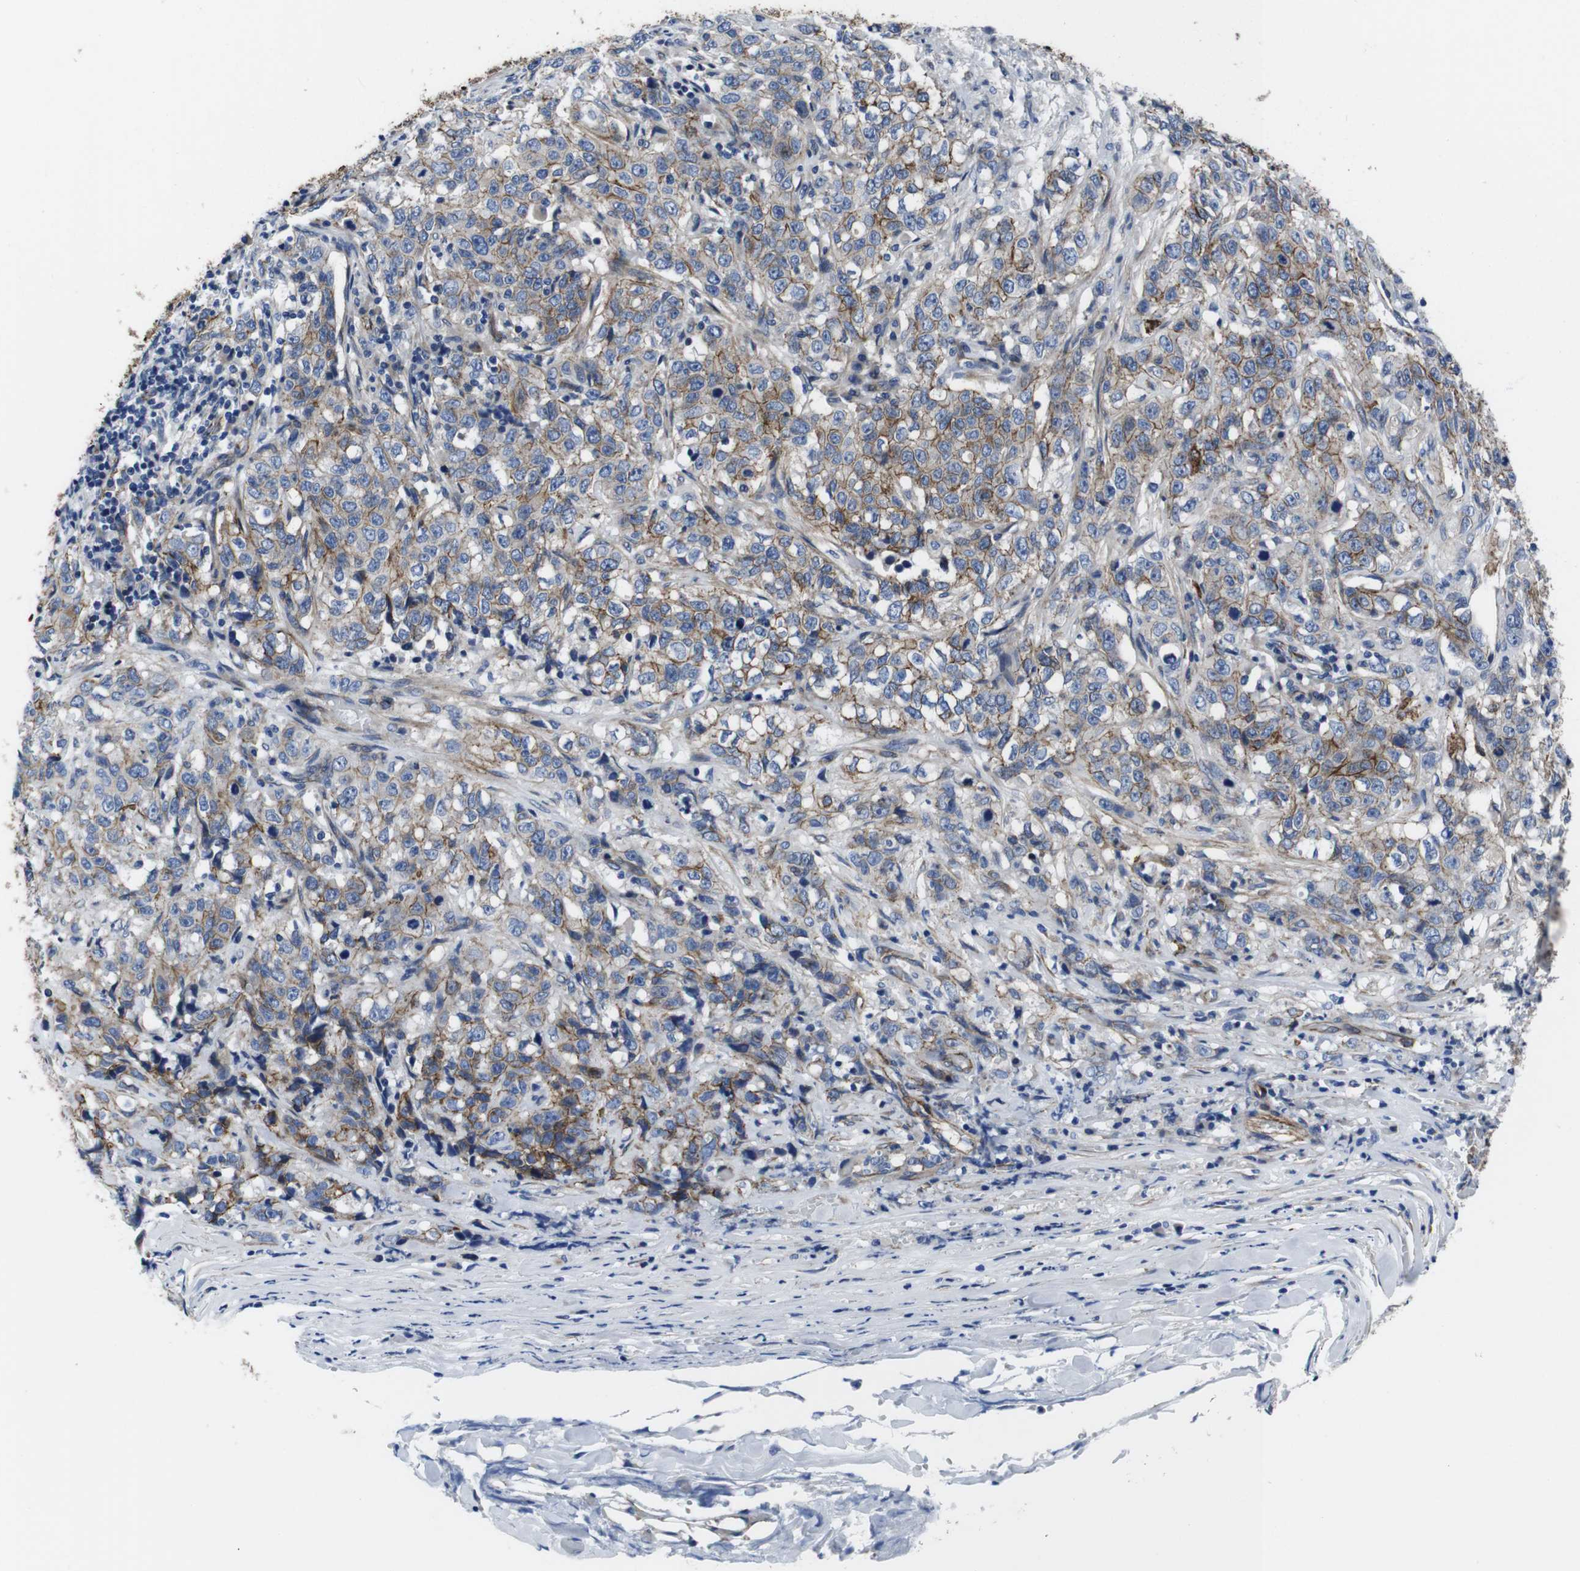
{"staining": {"intensity": "weak", "quantity": "25%-75%", "location": "cytoplasmic/membranous"}, "tissue": "stomach cancer", "cell_type": "Tumor cells", "image_type": "cancer", "snomed": [{"axis": "morphology", "description": "Adenocarcinoma, NOS"}, {"axis": "topography", "description": "Stomach"}], "caption": "Immunohistochemical staining of adenocarcinoma (stomach) displays low levels of weak cytoplasmic/membranous positivity in approximately 25%-75% of tumor cells.", "gene": "NUMB", "patient": {"sex": "male", "age": 48}}